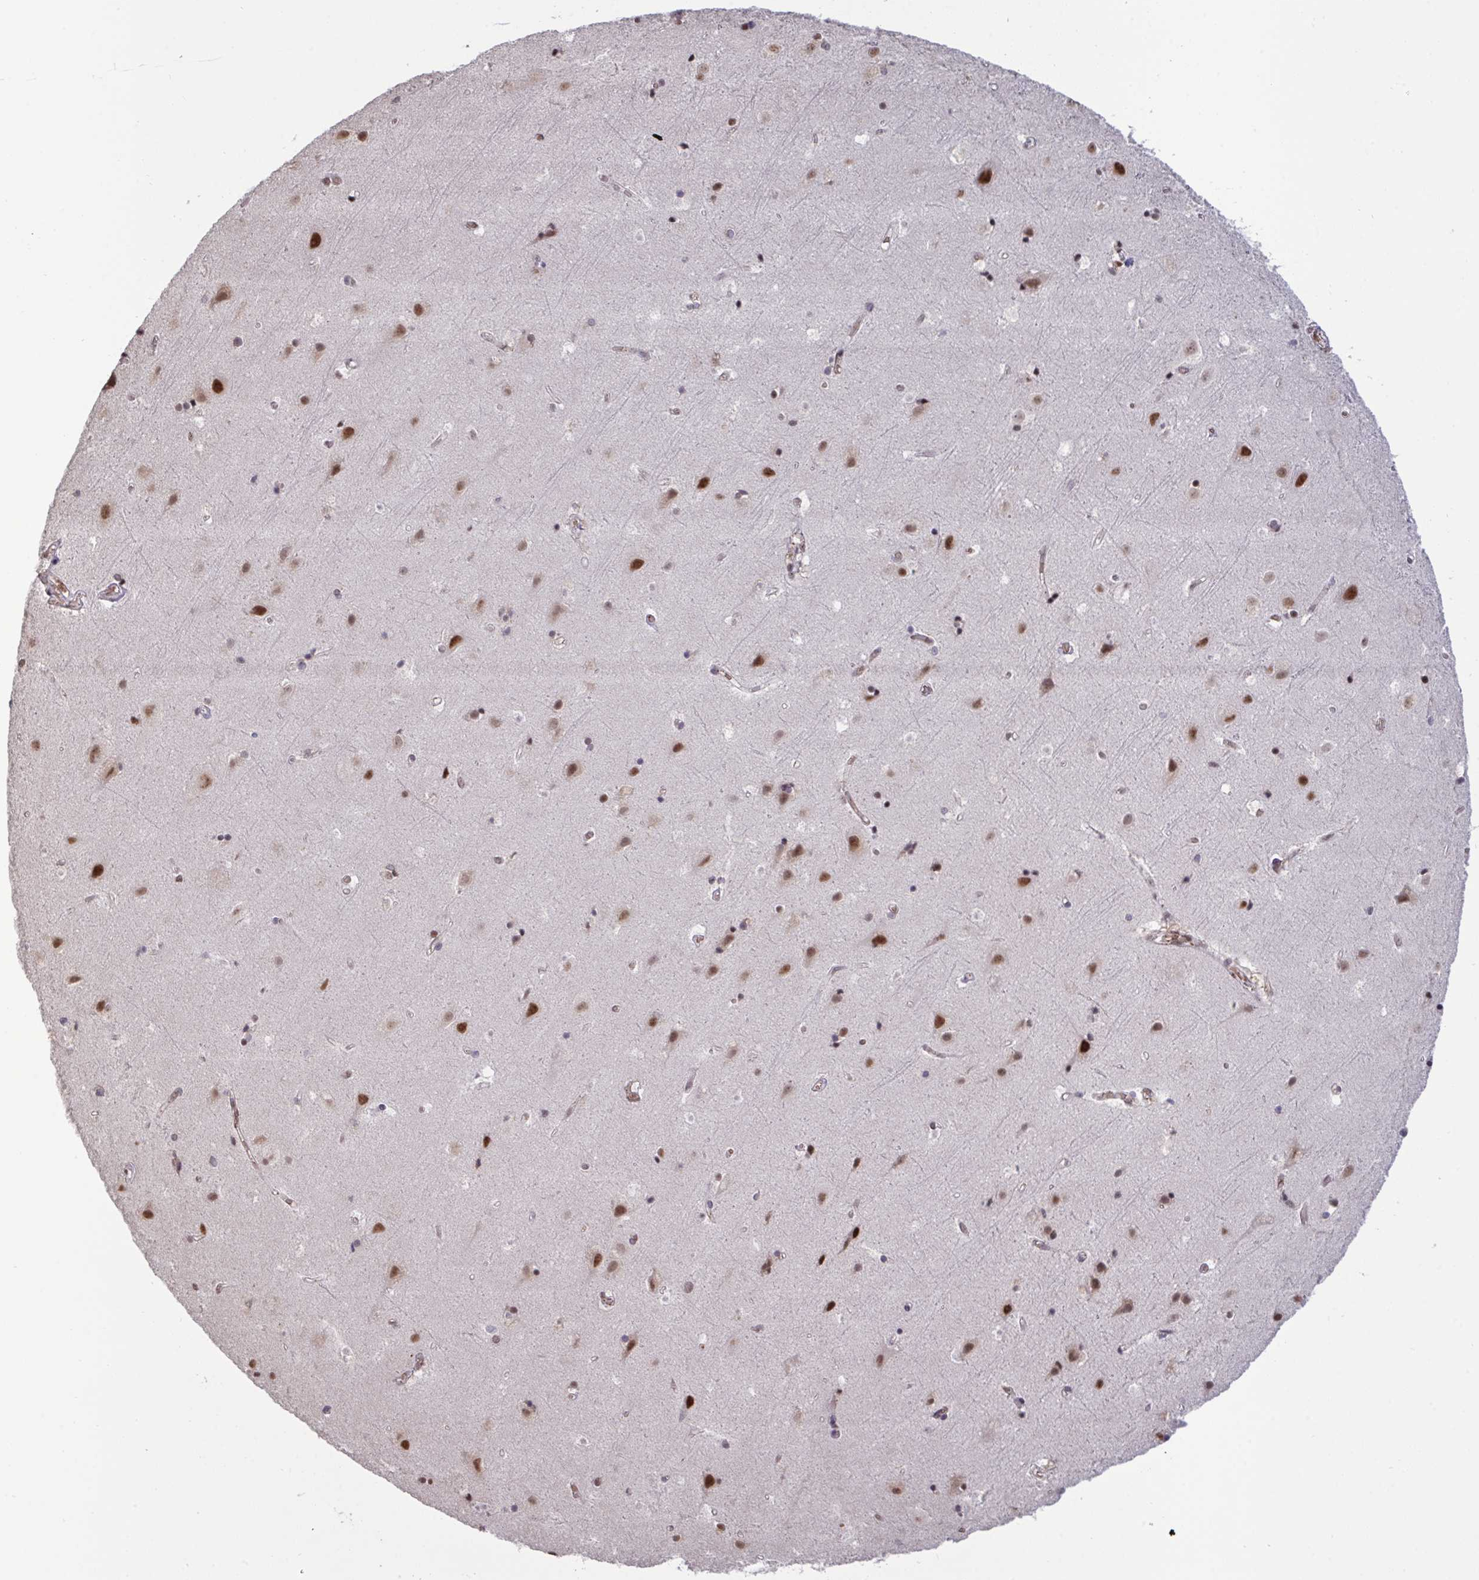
{"staining": {"intensity": "moderate", "quantity": ">75%", "location": "nuclear"}, "tissue": "cerebral cortex", "cell_type": "Endothelial cells", "image_type": "normal", "snomed": [{"axis": "morphology", "description": "Normal tissue, NOS"}, {"axis": "topography", "description": "Cerebral cortex"}], "caption": "Moderate nuclear expression for a protein is present in about >75% of endothelial cells of unremarkable cerebral cortex using immunohistochemistry.", "gene": "PUF60", "patient": {"sex": "female", "age": 52}}